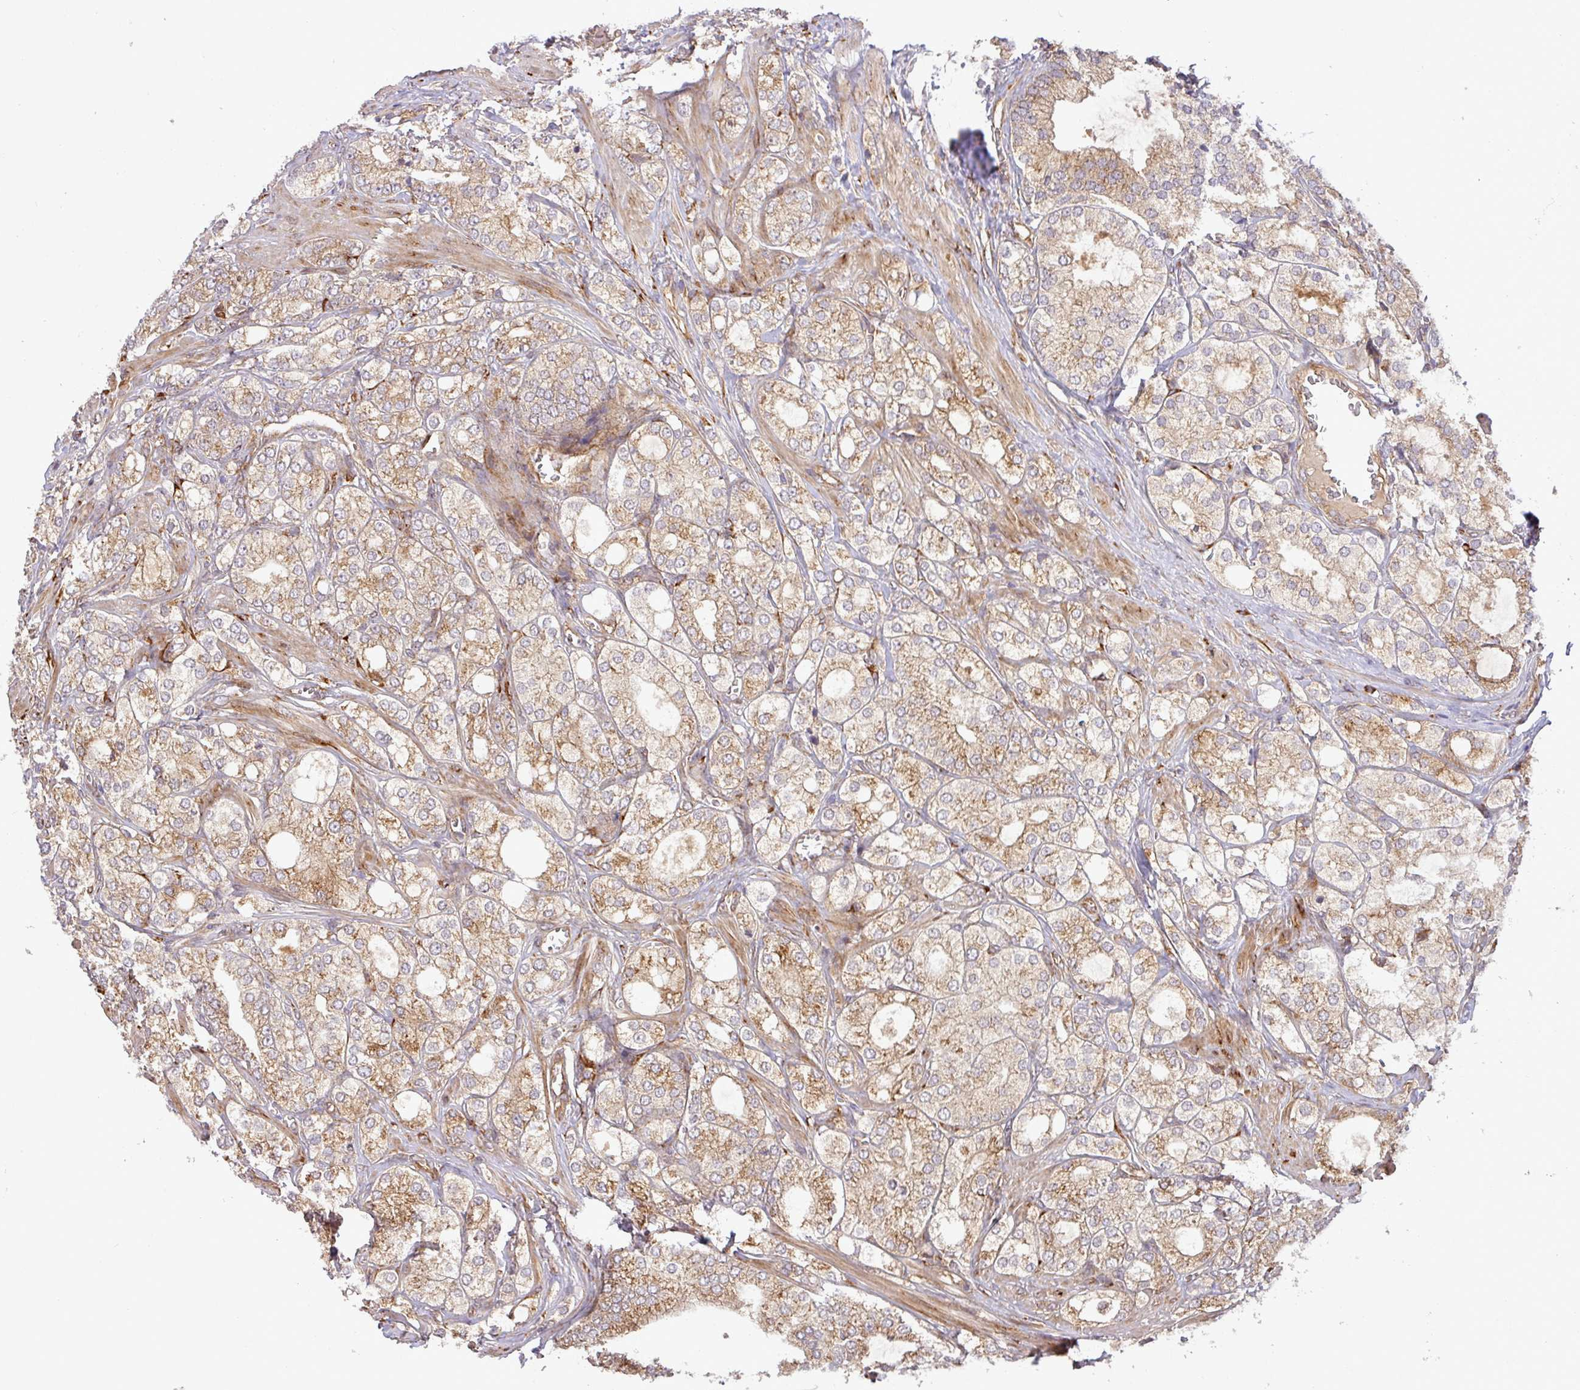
{"staining": {"intensity": "moderate", "quantity": ">75%", "location": "cytoplasmic/membranous"}, "tissue": "prostate cancer", "cell_type": "Tumor cells", "image_type": "cancer", "snomed": [{"axis": "morphology", "description": "Adenocarcinoma, High grade"}, {"axis": "topography", "description": "Prostate"}], "caption": "High-grade adenocarcinoma (prostate) was stained to show a protein in brown. There is medium levels of moderate cytoplasmic/membranous positivity in about >75% of tumor cells. The staining is performed using DAB (3,3'-diaminobenzidine) brown chromogen to label protein expression. The nuclei are counter-stained blue using hematoxylin.", "gene": "ART1", "patient": {"sex": "male", "age": 50}}